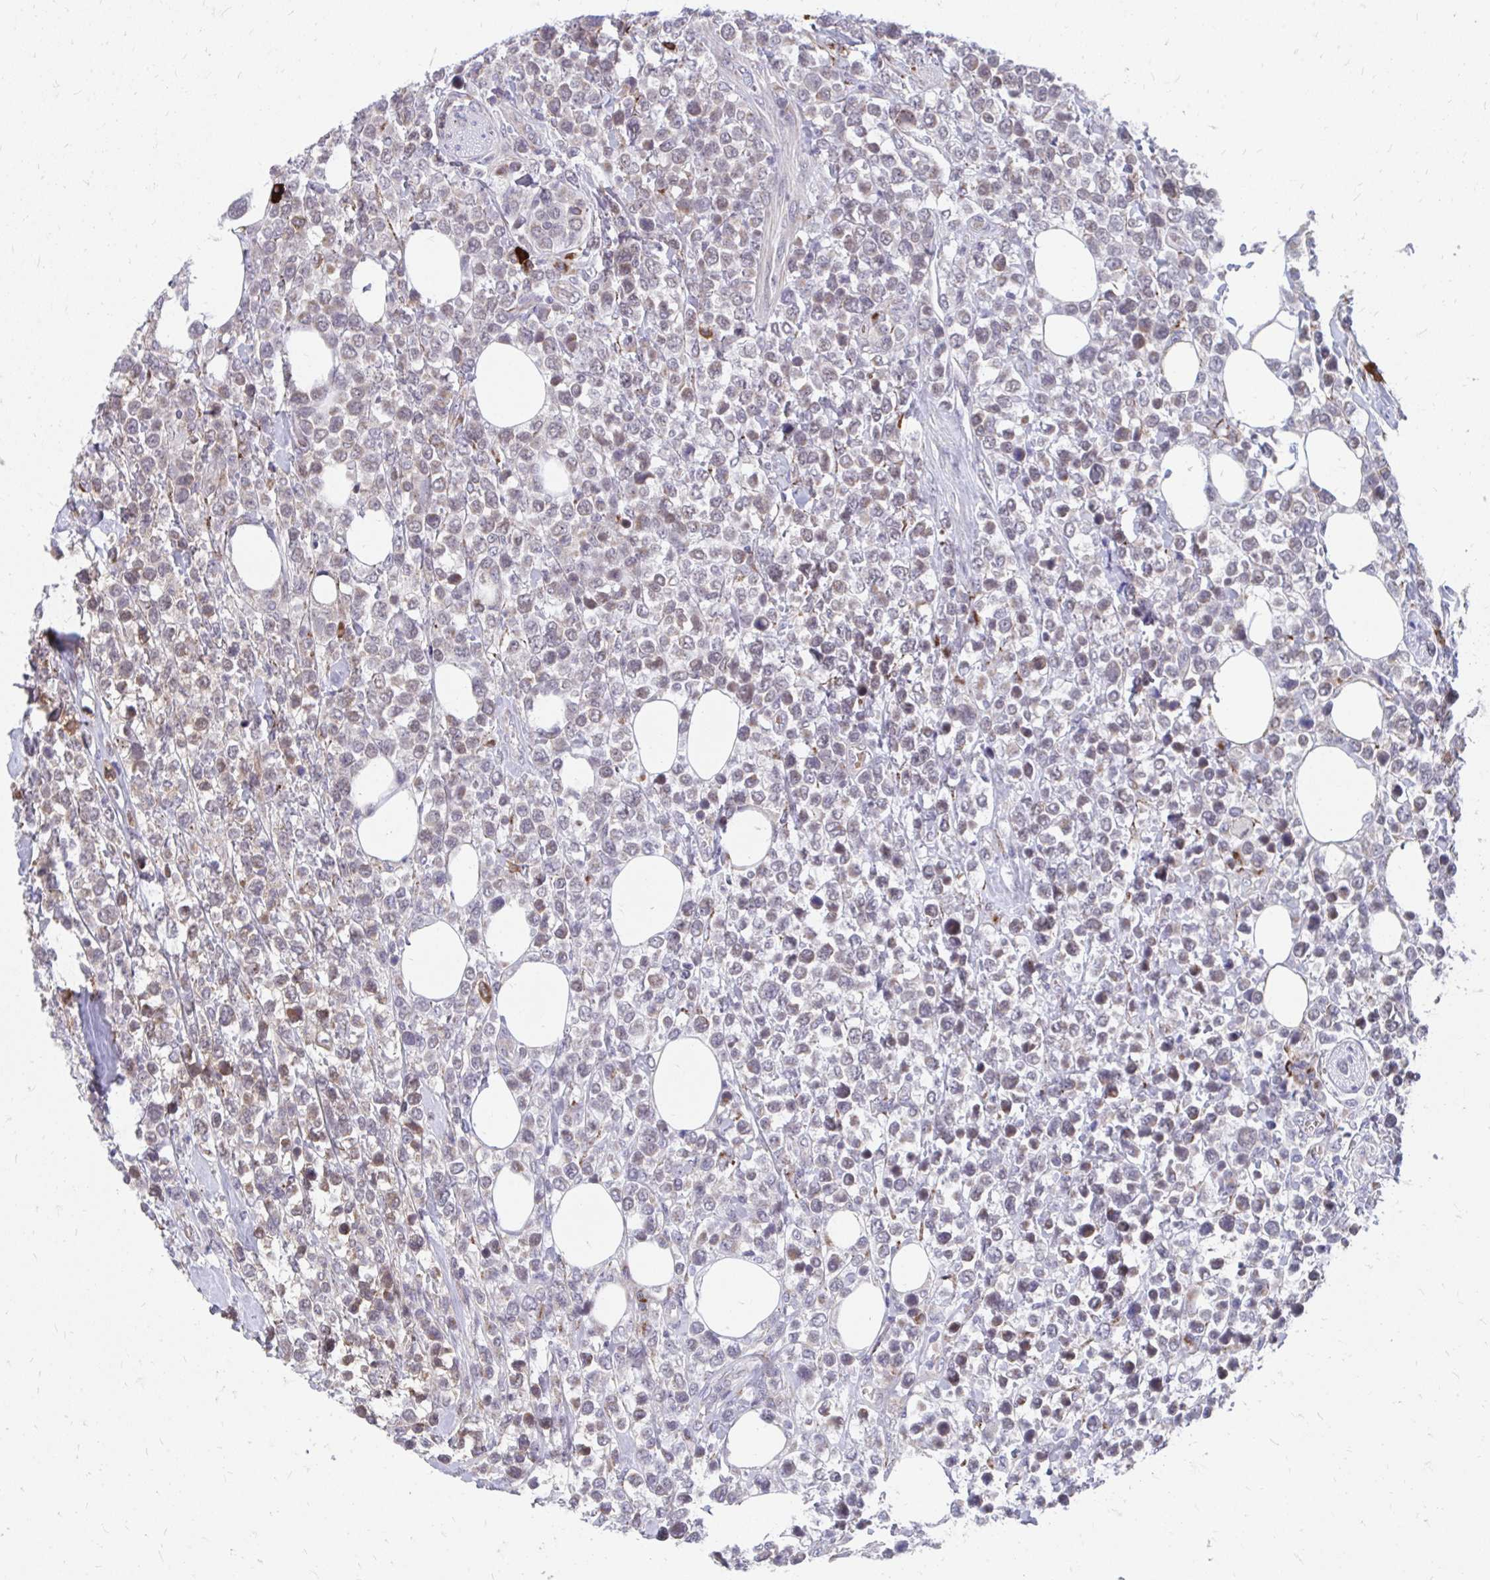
{"staining": {"intensity": "weak", "quantity": "25%-75%", "location": "cytoplasmic/membranous"}, "tissue": "lymphoma", "cell_type": "Tumor cells", "image_type": "cancer", "snomed": [{"axis": "morphology", "description": "Malignant lymphoma, non-Hodgkin's type, High grade"}, {"axis": "topography", "description": "Soft tissue"}], "caption": "Protein staining of malignant lymphoma, non-Hodgkin's type (high-grade) tissue reveals weak cytoplasmic/membranous positivity in about 25%-75% of tumor cells.", "gene": "PABIR3", "patient": {"sex": "female", "age": 56}}